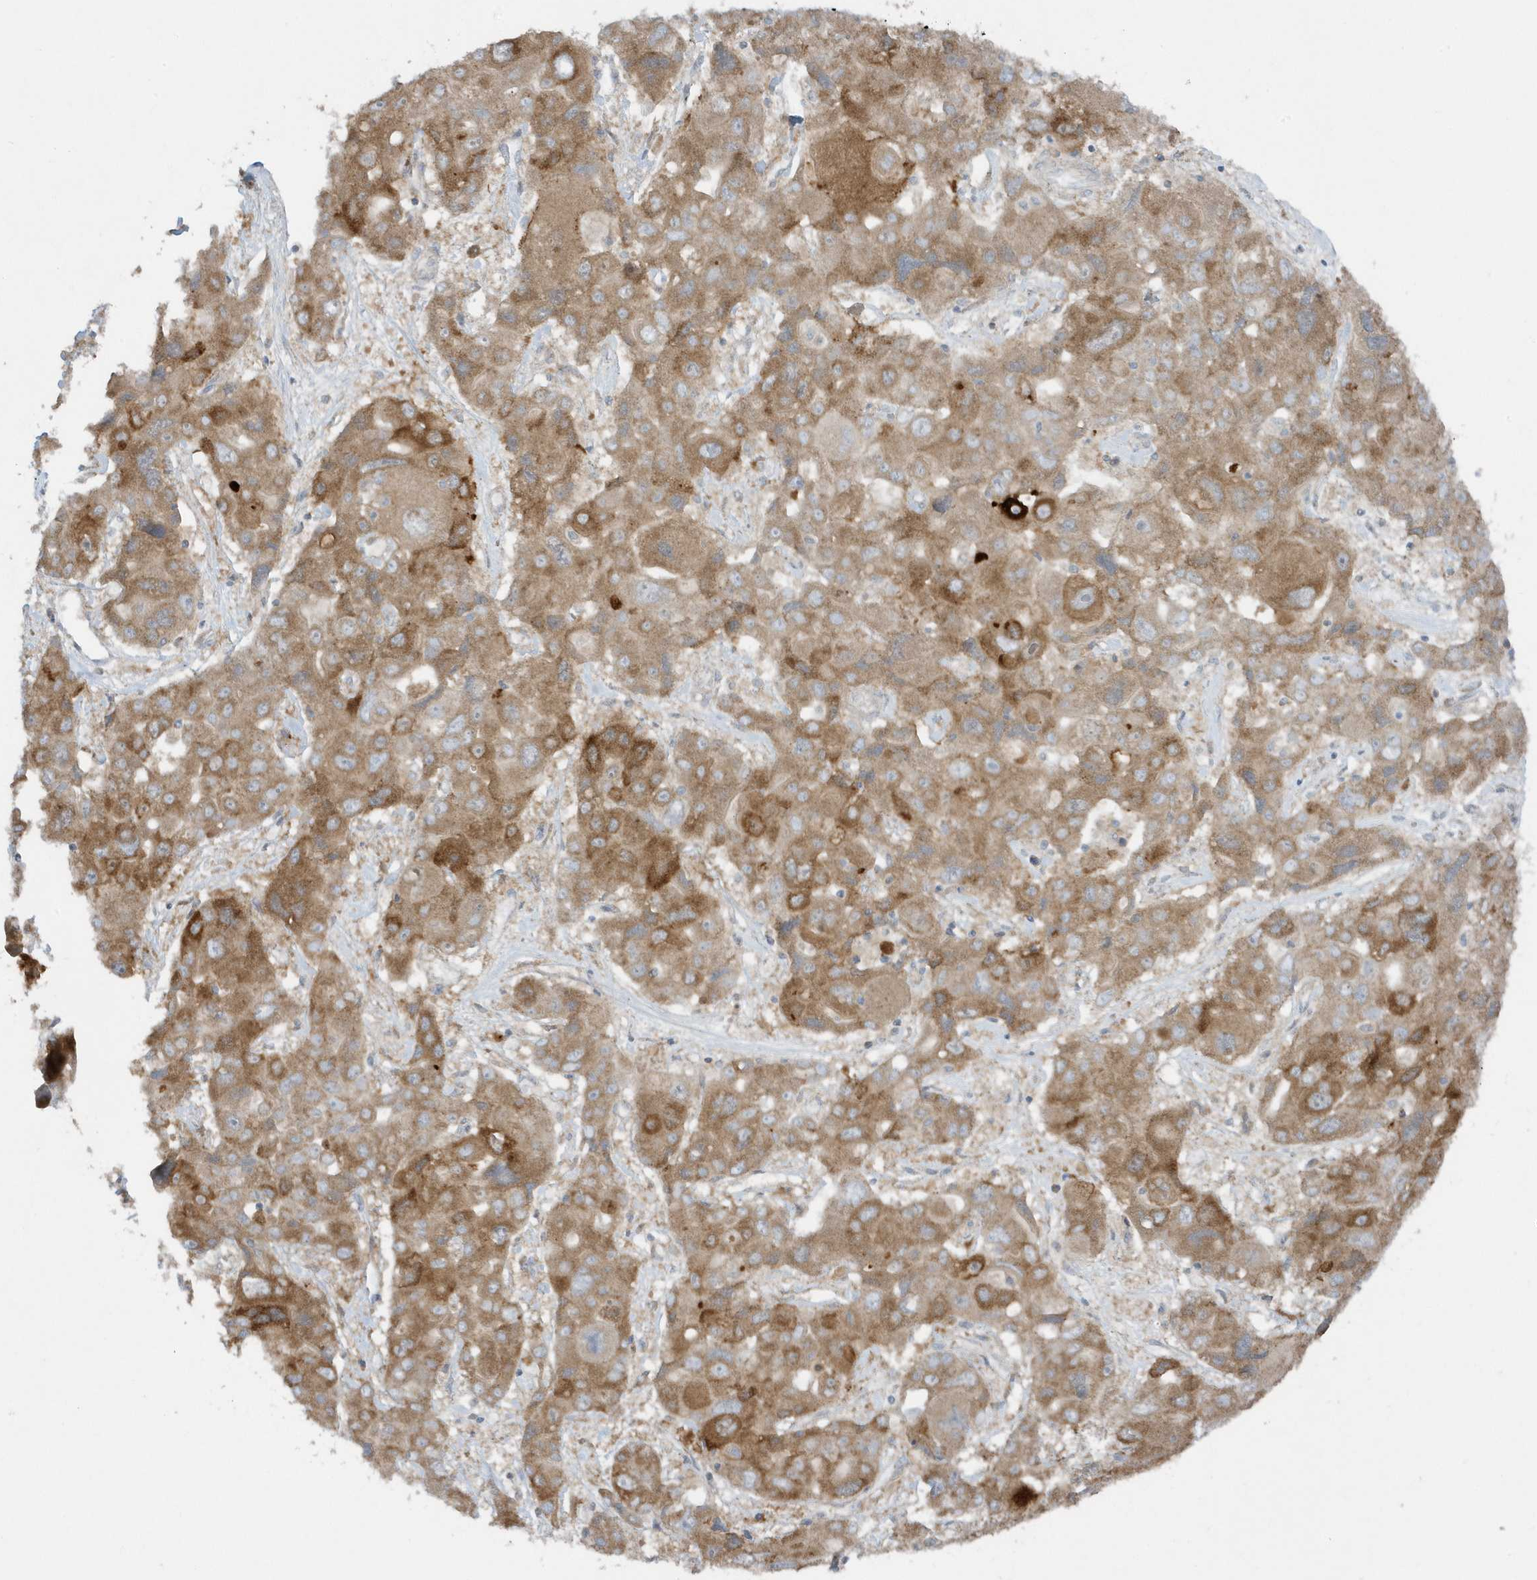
{"staining": {"intensity": "moderate", "quantity": ">75%", "location": "cytoplasmic/membranous"}, "tissue": "liver cancer", "cell_type": "Tumor cells", "image_type": "cancer", "snomed": [{"axis": "morphology", "description": "Cholangiocarcinoma"}, {"axis": "topography", "description": "Liver"}], "caption": "About >75% of tumor cells in liver cholangiocarcinoma reveal moderate cytoplasmic/membranous protein positivity as visualized by brown immunohistochemical staining.", "gene": "SLC38A2", "patient": {"sex": "male", "age": 67}}